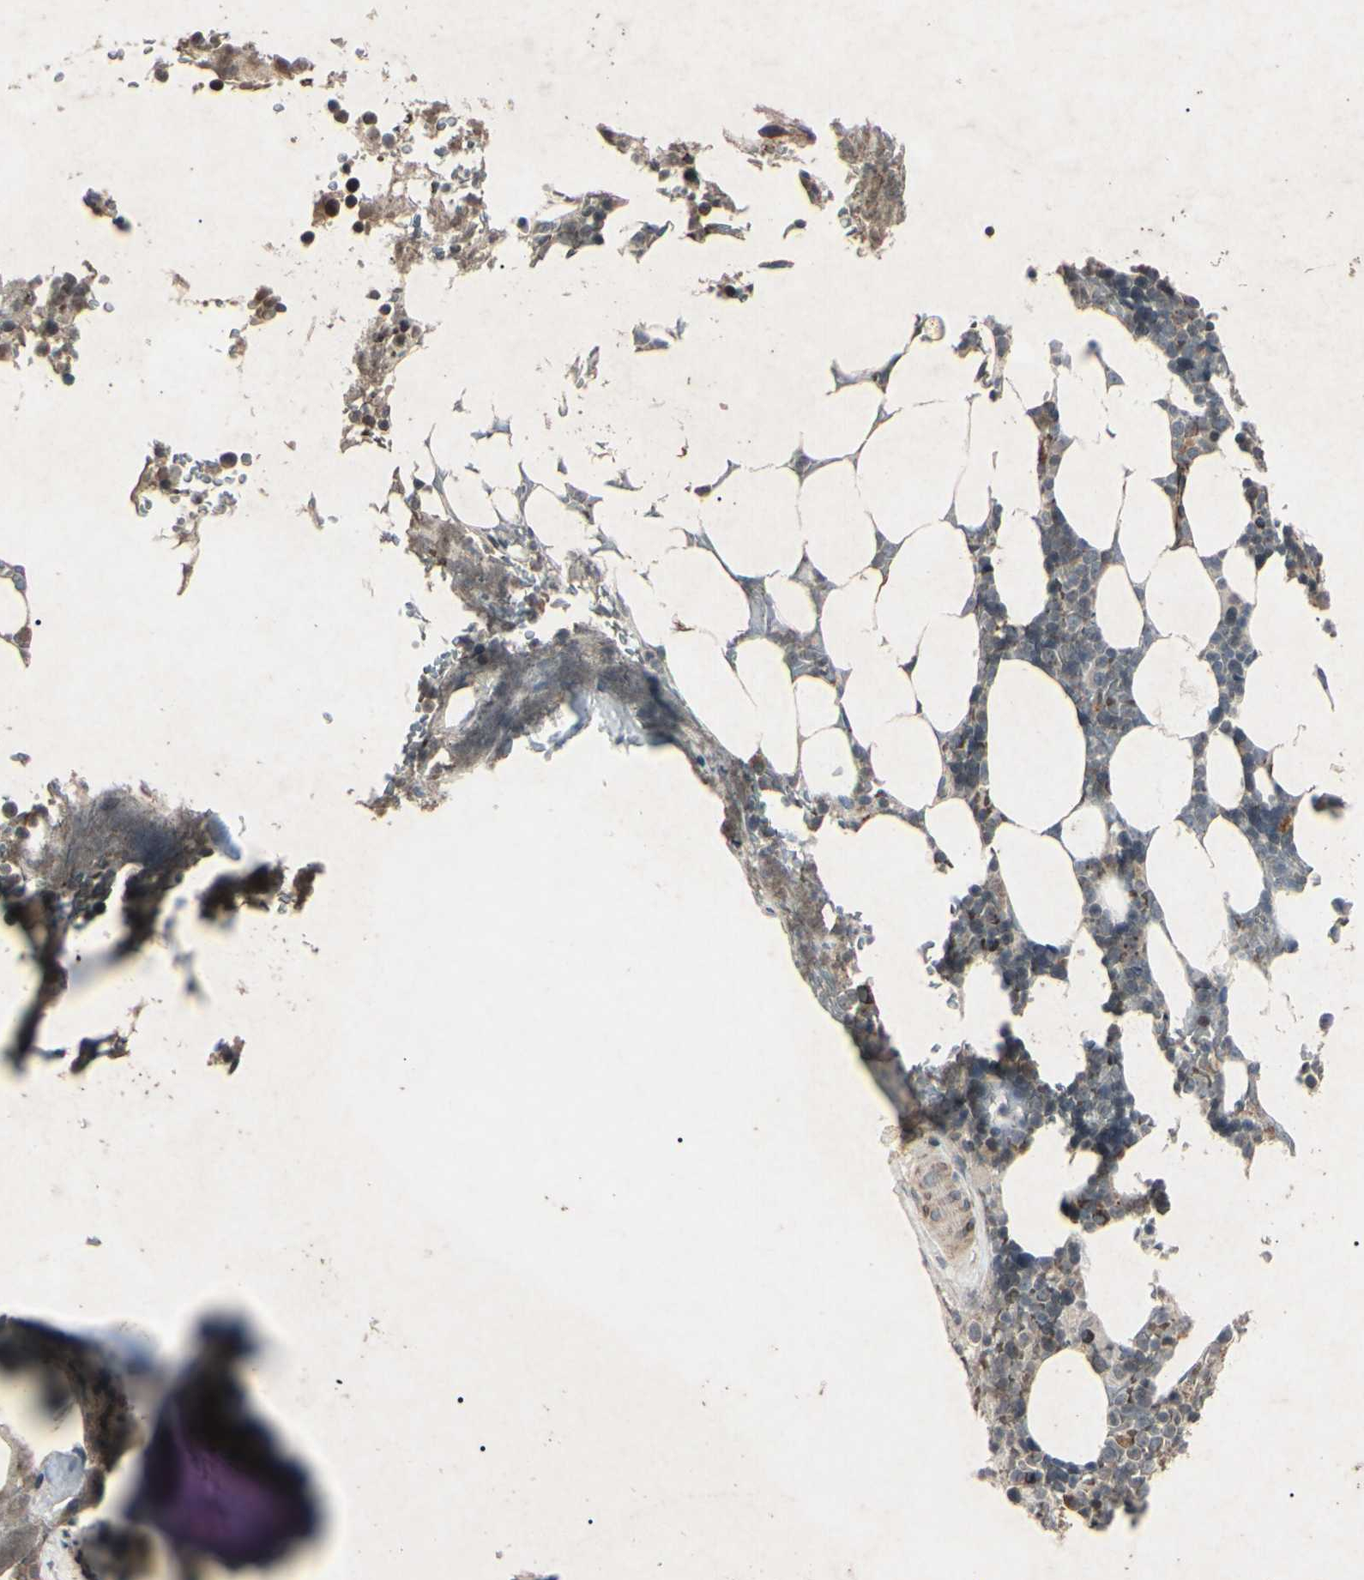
{"staining": {"intensity": "negative", "quantity": "none", "location": "none"}, "tissue": "bone marrow", "cell_type": "Hematopoietic cells", "image_type": "normal", "snomed": [{"axis": "morphology", "description": "Normal tissue, NOS"}, {"axis": "topography", "description": "Bone marrow"}], "caption": "Micrograph shows no significant protein expression in hematopoietic cells of unremarkable bone marrow.", "gene": "AEBP1", "patient": {"sex": "female", "age": 73}}